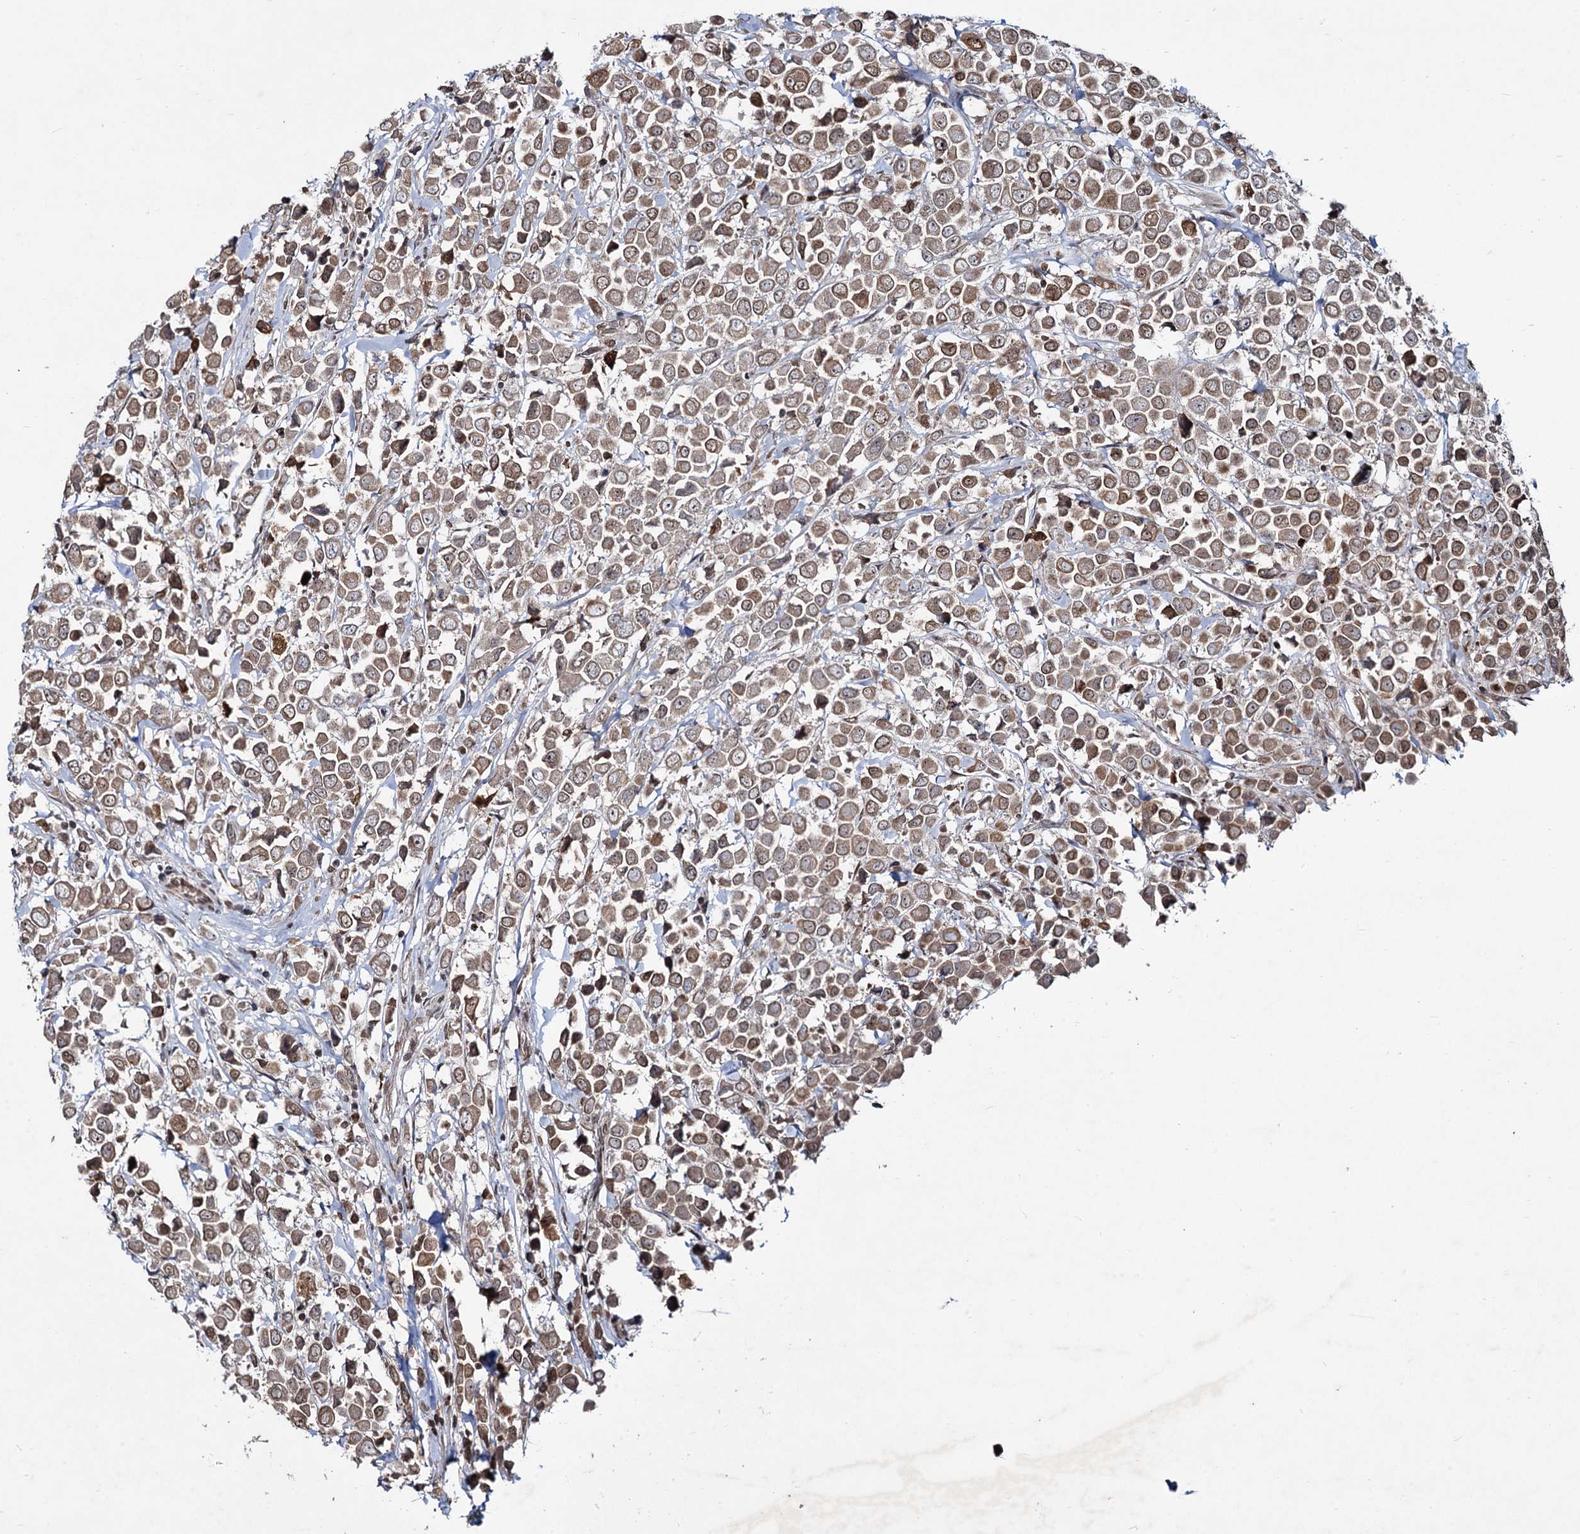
{"staining": {"intensity": "moderate", "quantity": ">75%", "location": "cytoplasmic/membranous,nuclear"}, "tissue": "breast cancer", "cell_type": "Tumor cells", "image_type": "cancer", "snomed": [{"axis": "morphology", "description": "Duct carcinoma"}, {"axis": "topography", "description": "Breast"}], "caption": "Immunohistochemical staining of human breast cancer (infiltrating ductal carcinoma) shows medium levels of moderate cytoplasmic/membranous and nuclear protein staining in approximately >75% of tumor cells.", "gene": "RNF6", "patient": {"sex": "female", "age": 61}}